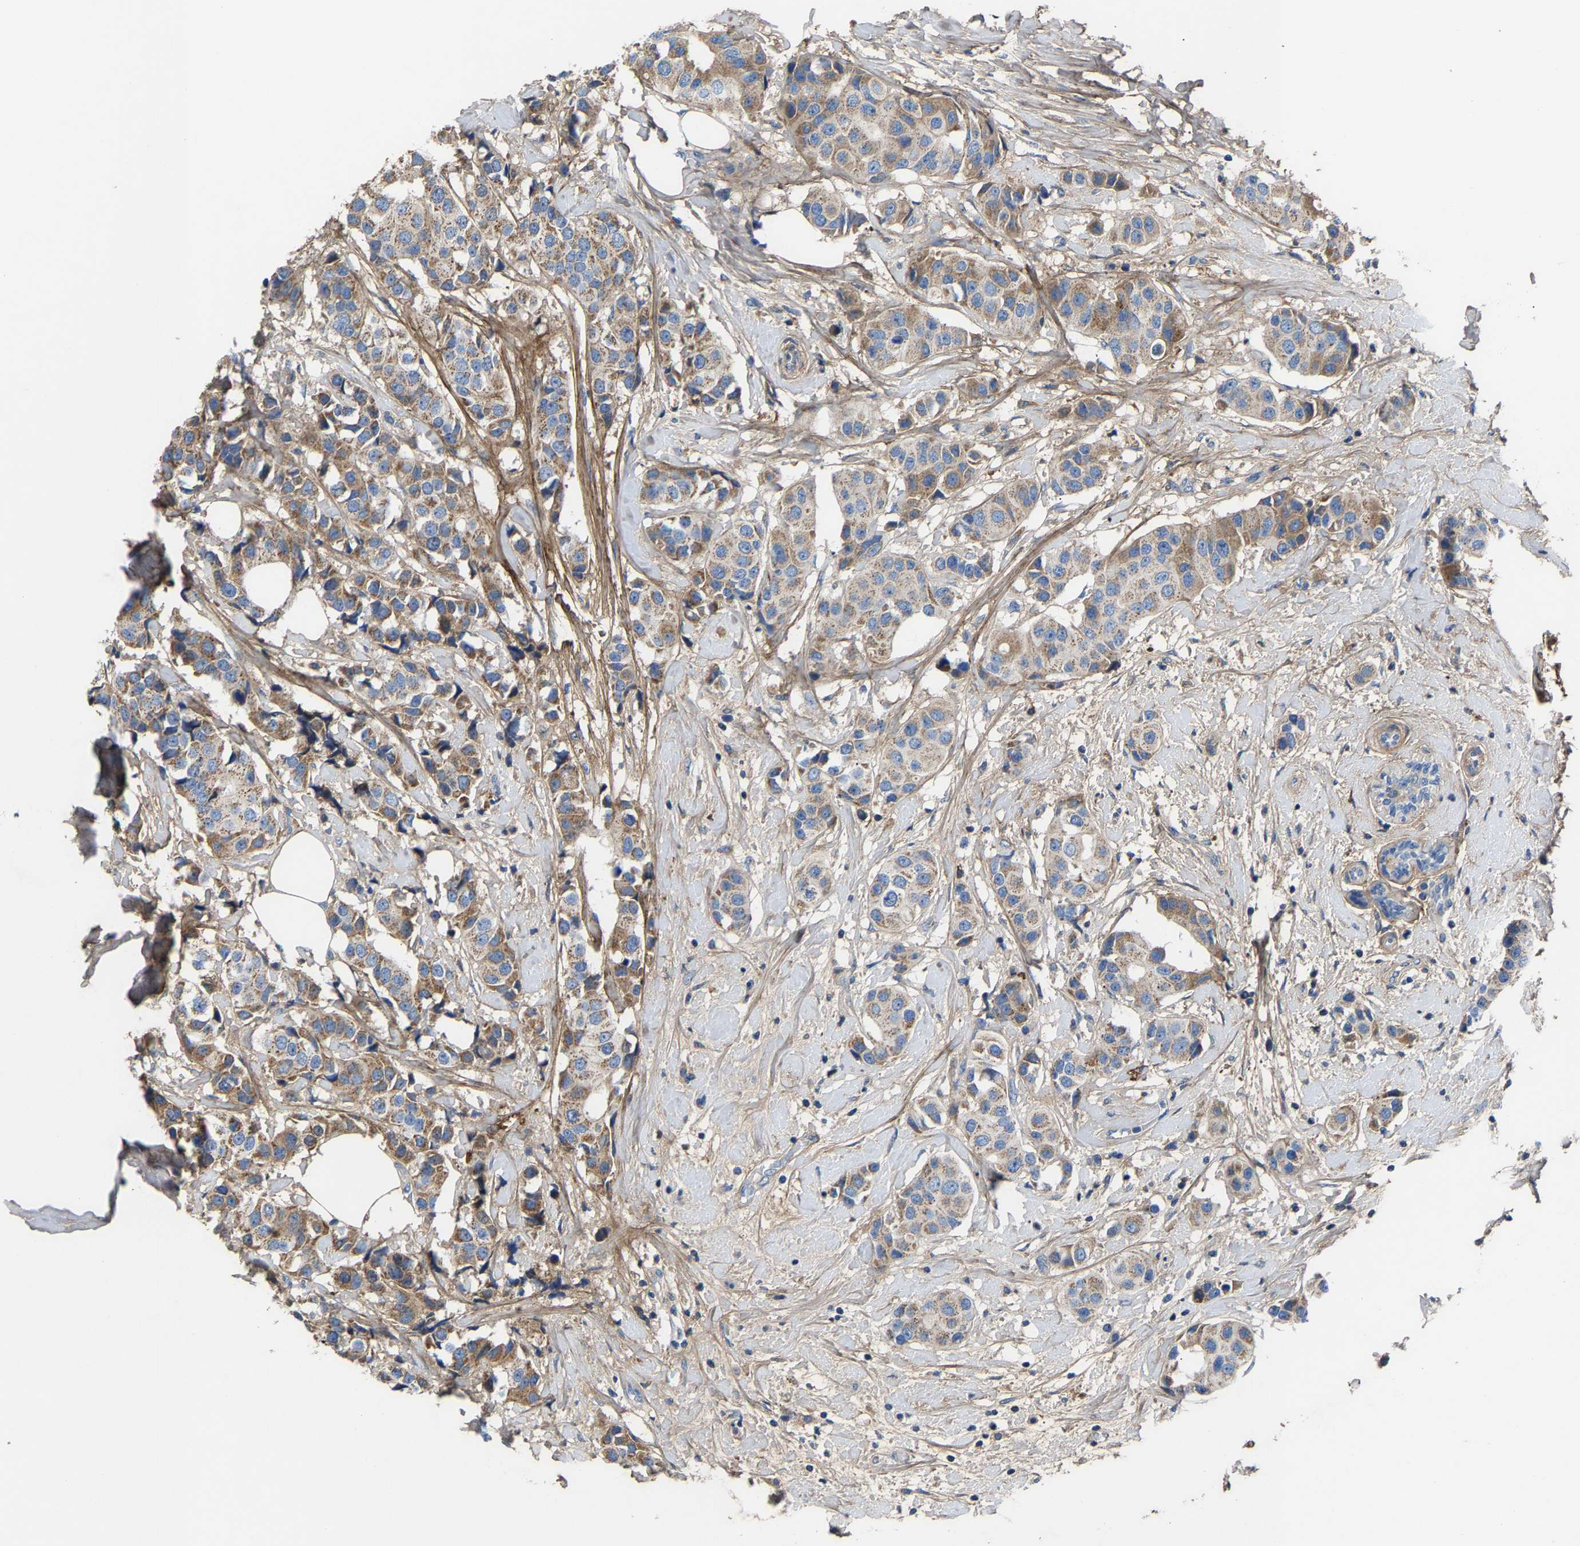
{"staining": {"intensity": "moderate", "quantity": ">75%", "location": "cytoplasmic/membranous"}, "tissue": "breast cancer", "cell_type": "Tumor cells", "image_type": "cancer", "snomed": [{"axis": "morphology", "description": "Normal tissue, NOS"}, {"axis": "morphology", "description": "Duct carcinoma"}, {"axis": "topography", "description": "Breast"}], "caption": "Immunohistochemistry micrograph of human invasive ductal carcinoma (breast) stained for a protein (brown), which displays medium levels of moderate cytoplasmic/membranous staining in approximately >75% of tumor cells.", "gene": "CCDC171", "patient": {"sex": "female", "age": 39}}